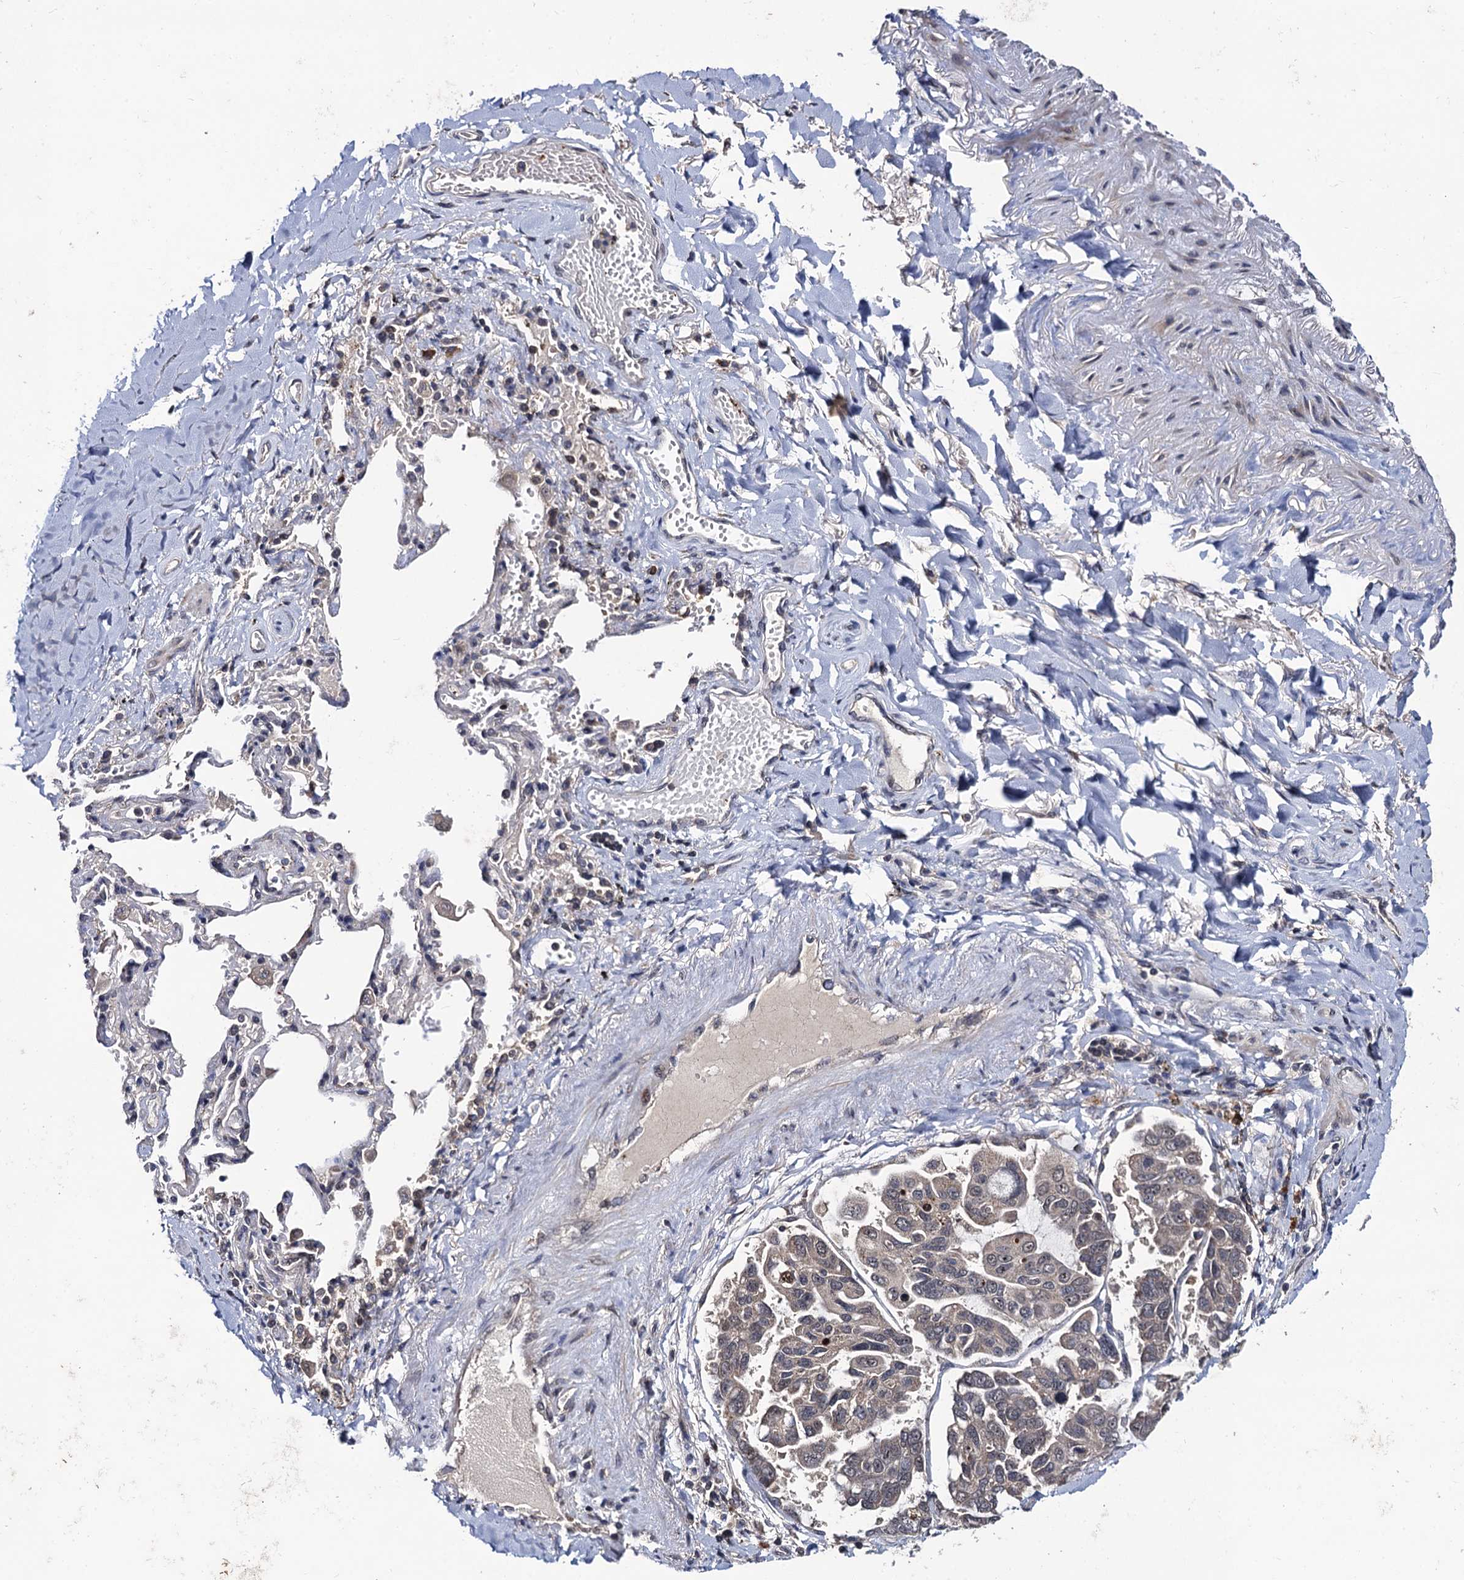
{"staining": {"intensity": "weak", "quantity": "<25%", "location": "nuclear"}, "tissue": "lung cancer", "cell_type": "Tumor cells", "image_type": "cancer", "snomed": [{"axis": "morphology", "description": "Adenocarcinoma, NOS"}, {"axis": "topography", "description": "Lung"}], "caption": "Micrograph shows no significant protein expression in tumor cells of lung cancer (adenocarcinoma). Brightfield microscopy of immunohistochemistry (IHC) stained with DAB (3,3'-diaminobenzidine) (brown) and hematoxylin (blue), captured at high magnification.", "gene": "LRRC63", "patient": {"sex": "male", "age": 64}}